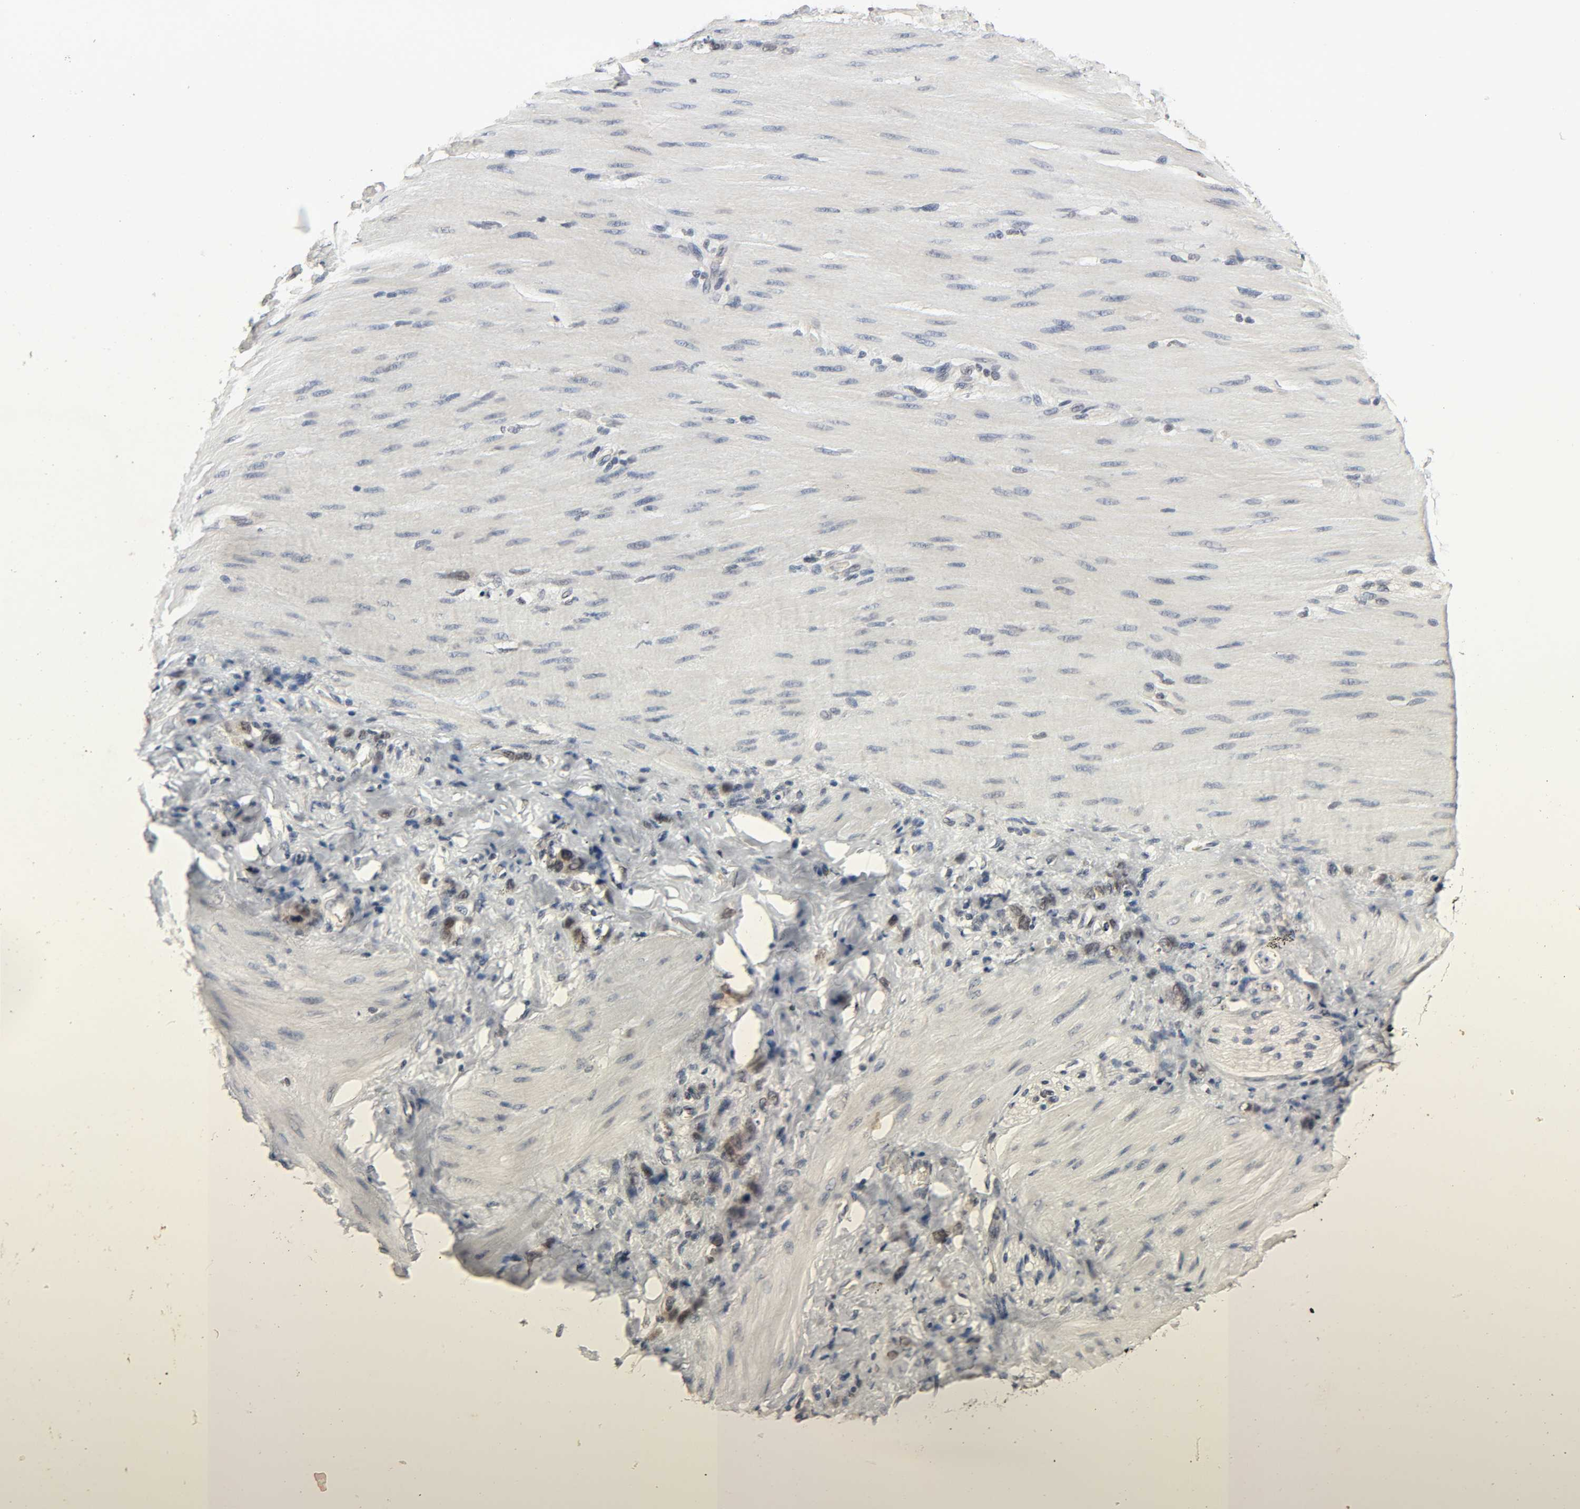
{"staining": {"intensity": "weak", "quantity": ">75%", "location": "nuclear"}, "tissue": "stomach cancer", "cell_type": "Tumor cells", "image_type": "cancer", "snomed": [{"axis": "morphology", "description": "Adenocarcinoma, NOS"}, {"axis": "topography", "description": "Stomach"}], "caption": "IHC photomicrograph of neoplastic tissue: human stomach cancer (adenocarcinoma) stained using immunohistochemistry shows low levels of weak protein expression localized specifically in the nuclear of tumor cells, appearing as a nuclear brown color.", "gene": "MAPKAPK5", "patient": {"sex": "male", "age": 82}}